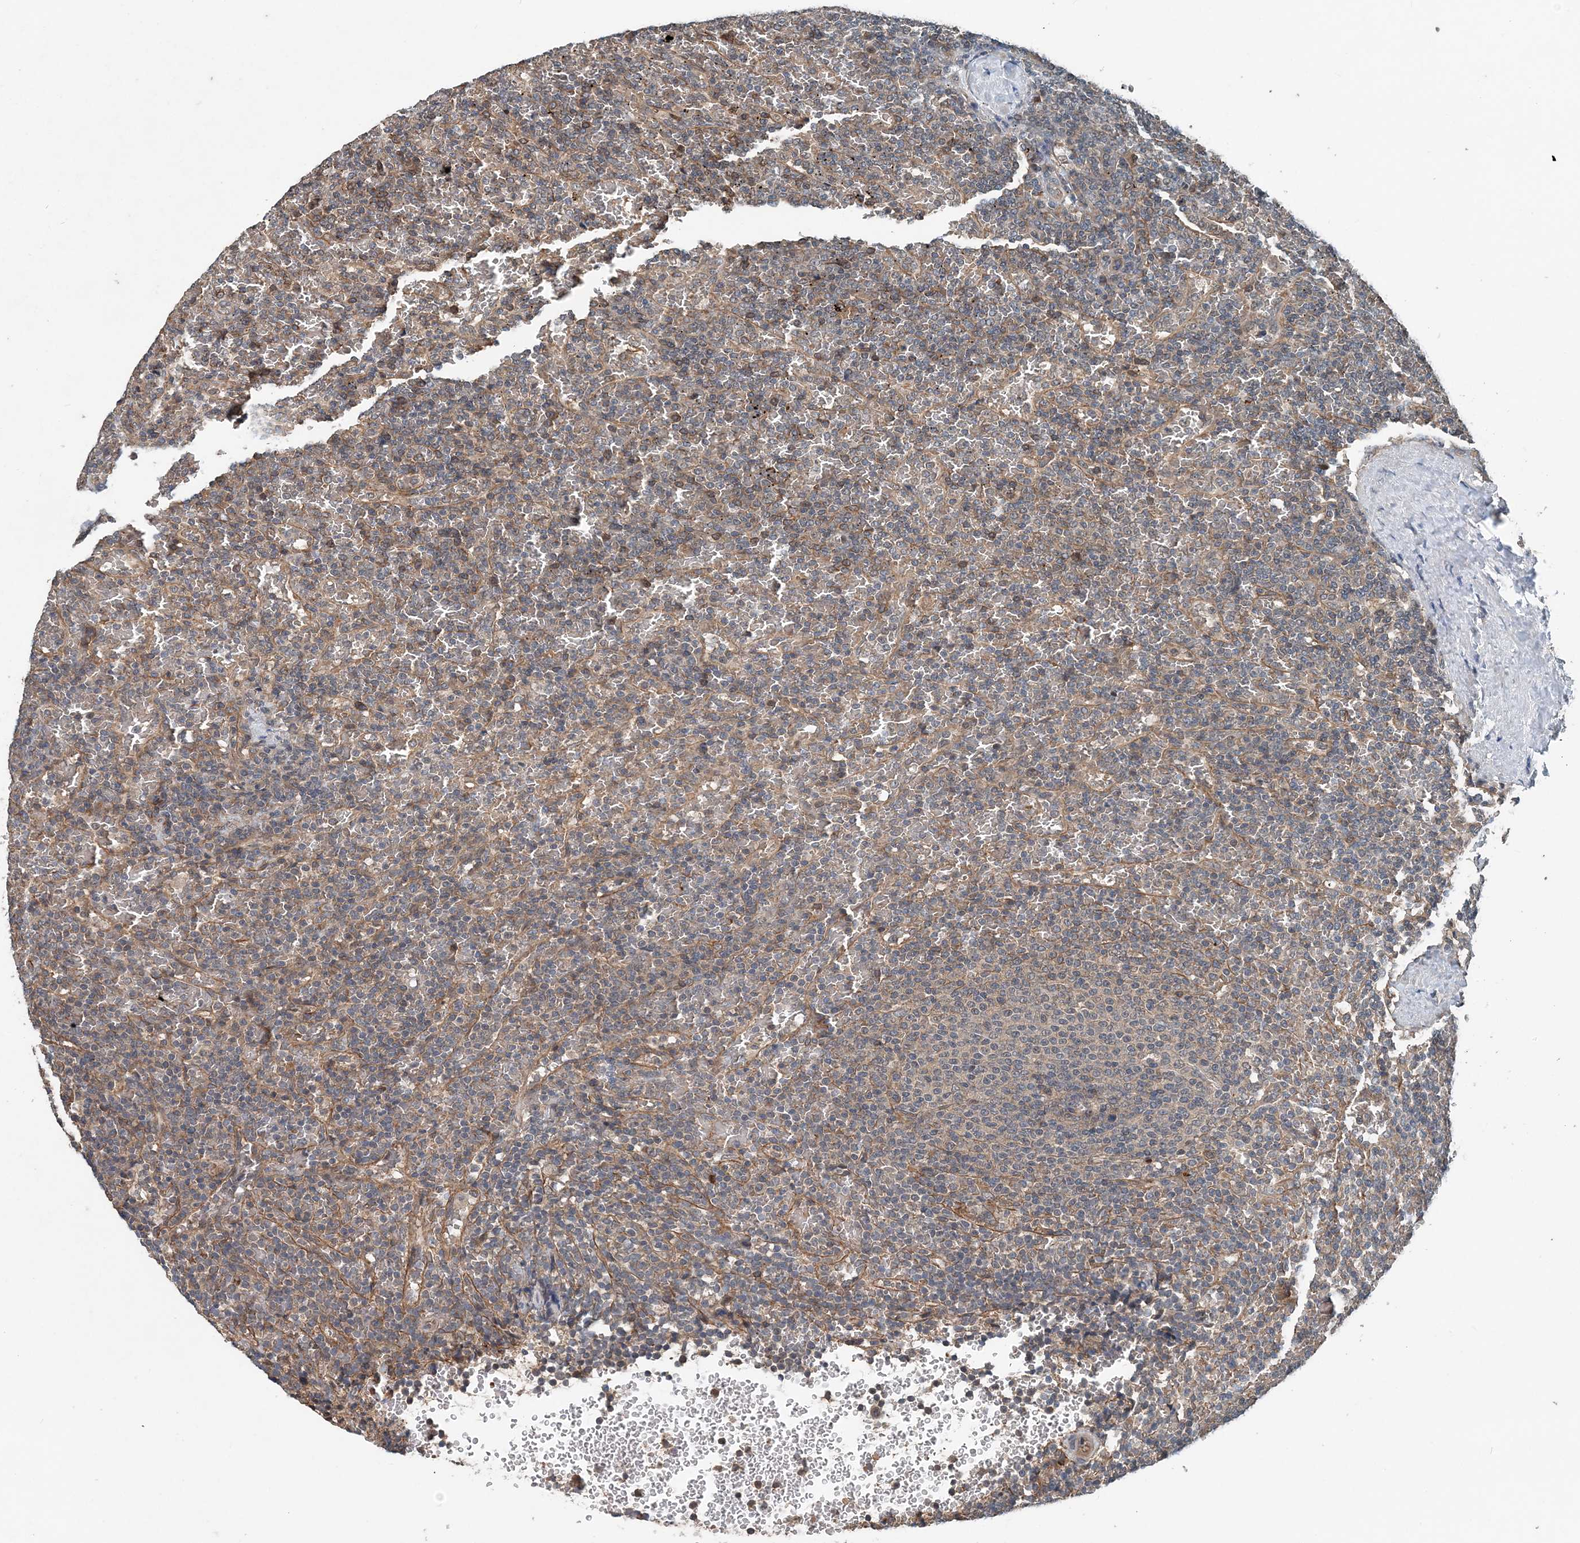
{"staining": {"intensity": "weak", "quantity": "<25%", "location": "cytoplasmic/membranous"}, "tissue": "lymphoma", "cell_type": "Tumor cells", "image_type": "cancer", "snomed": [{"axis": "morphology", "description": "Malignant lymphoma, non-Hodgkin's type, Low grade"}, {"axis": "topography", "description": "Spleen"}], "caption": "High magnification brightfield microscopy of lymphoma stained with DAB (brown) and counterstained with hematoxylin (blue): tumor cells show no significant staining. The staining was performed using DAB (3,3'-diaminobenzidine) to visualize the protein expression in brown, while the nuclei were stained in blue with hematoxylin (Magnification: 20x).", "gene": "SMPD3", "patient": {"sex": "female", "age": 77}}